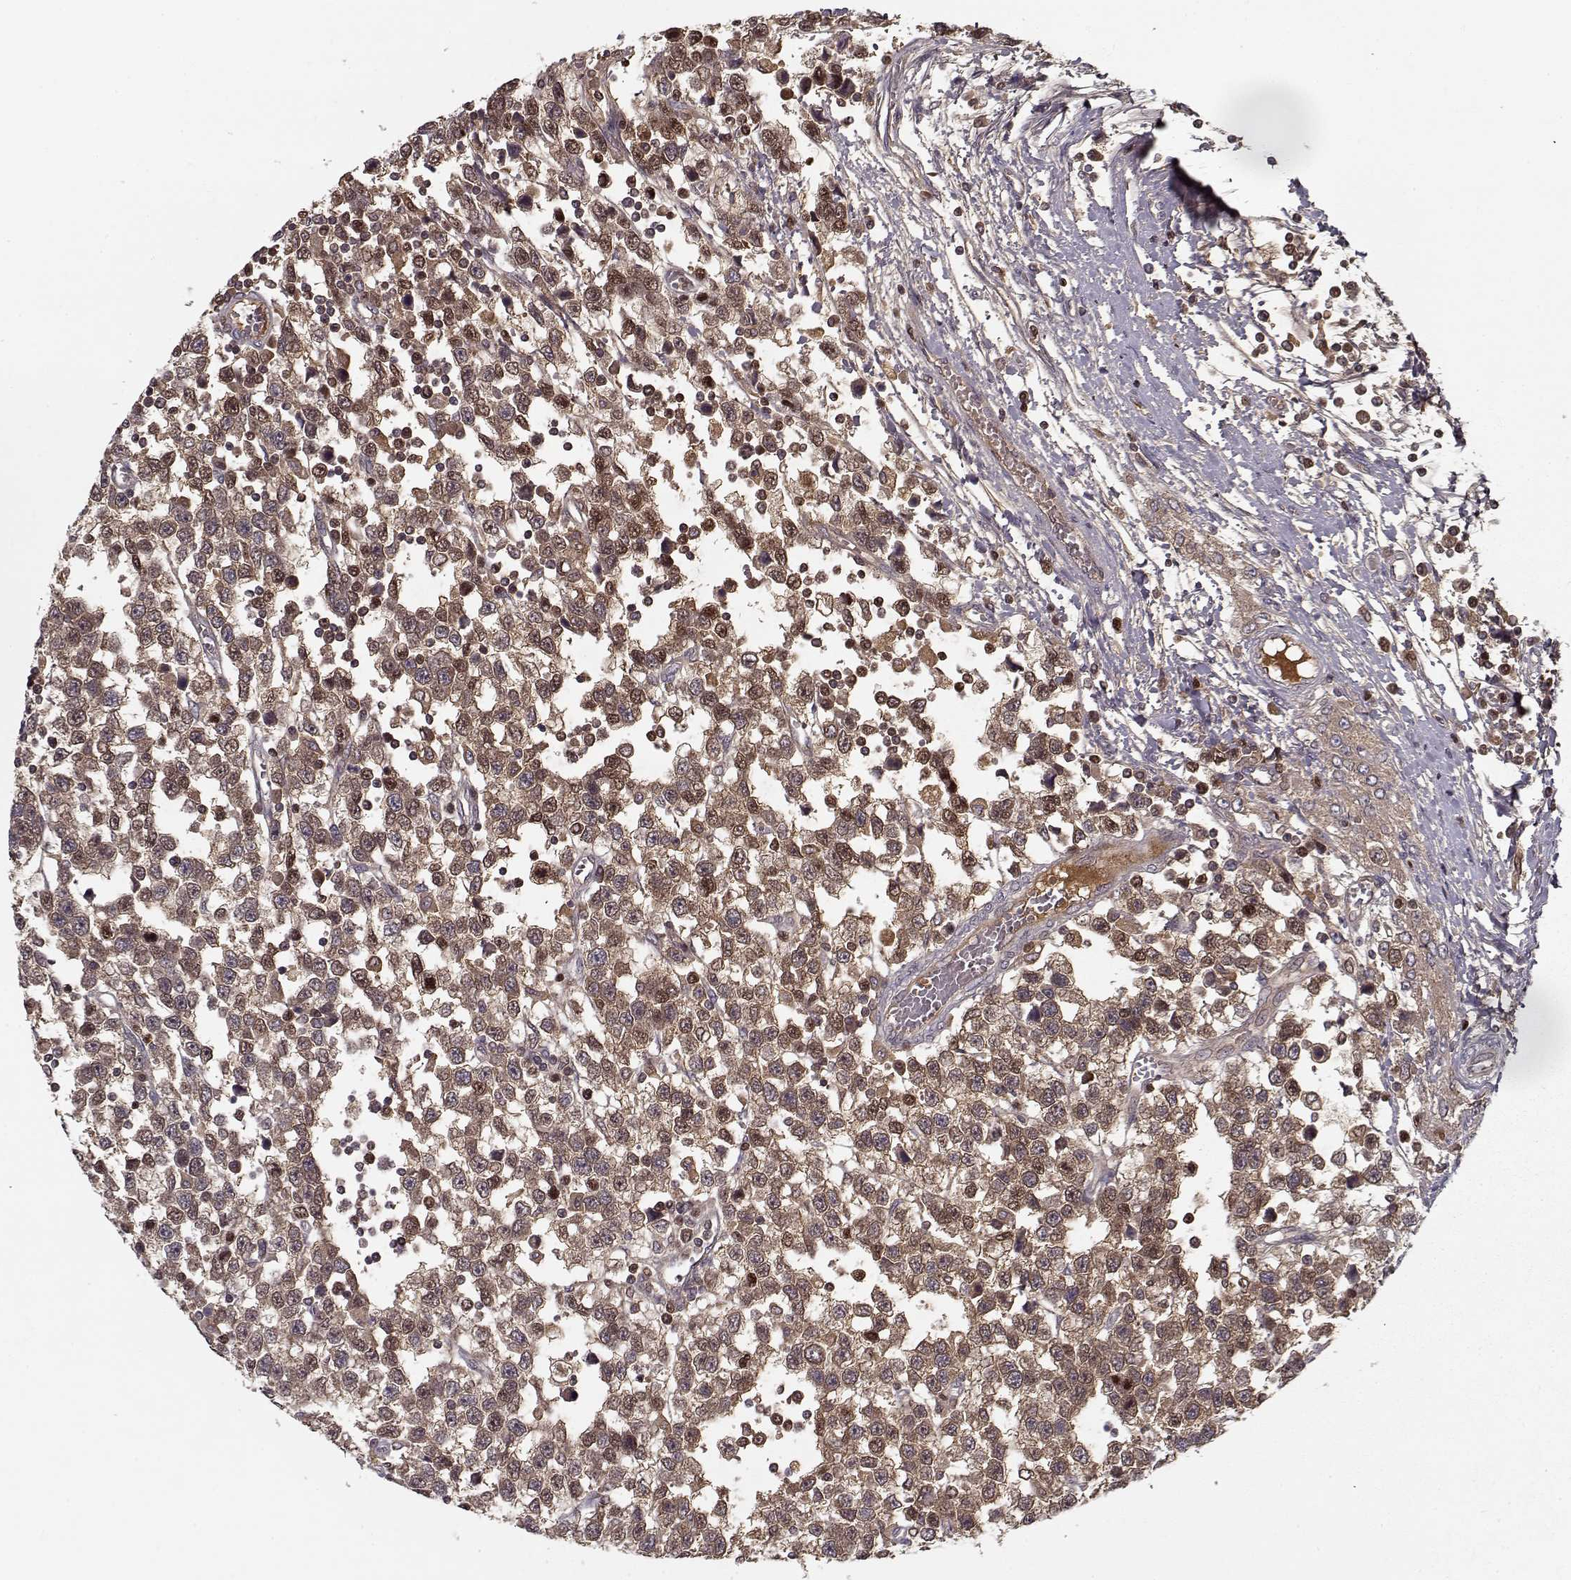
{"staining": {"intensity": "weak", "quantity": ">75%", "location": "cytoplasmic/membranous"}, "tissue": "testis cancer", "cell_type": "Tumor cells", "image_type": "cancer", "snomed": [{"axis": "morphology", "description": "Seminoma, NOS"}, {"axis": "topography", "description": "Testis"}], "caption": "Testis cancer (seminoma) stained with a protein marker reveals weak staining in tumor cells.", "gene": "AFM", "patient": {"sex": "male", "age": 34}}